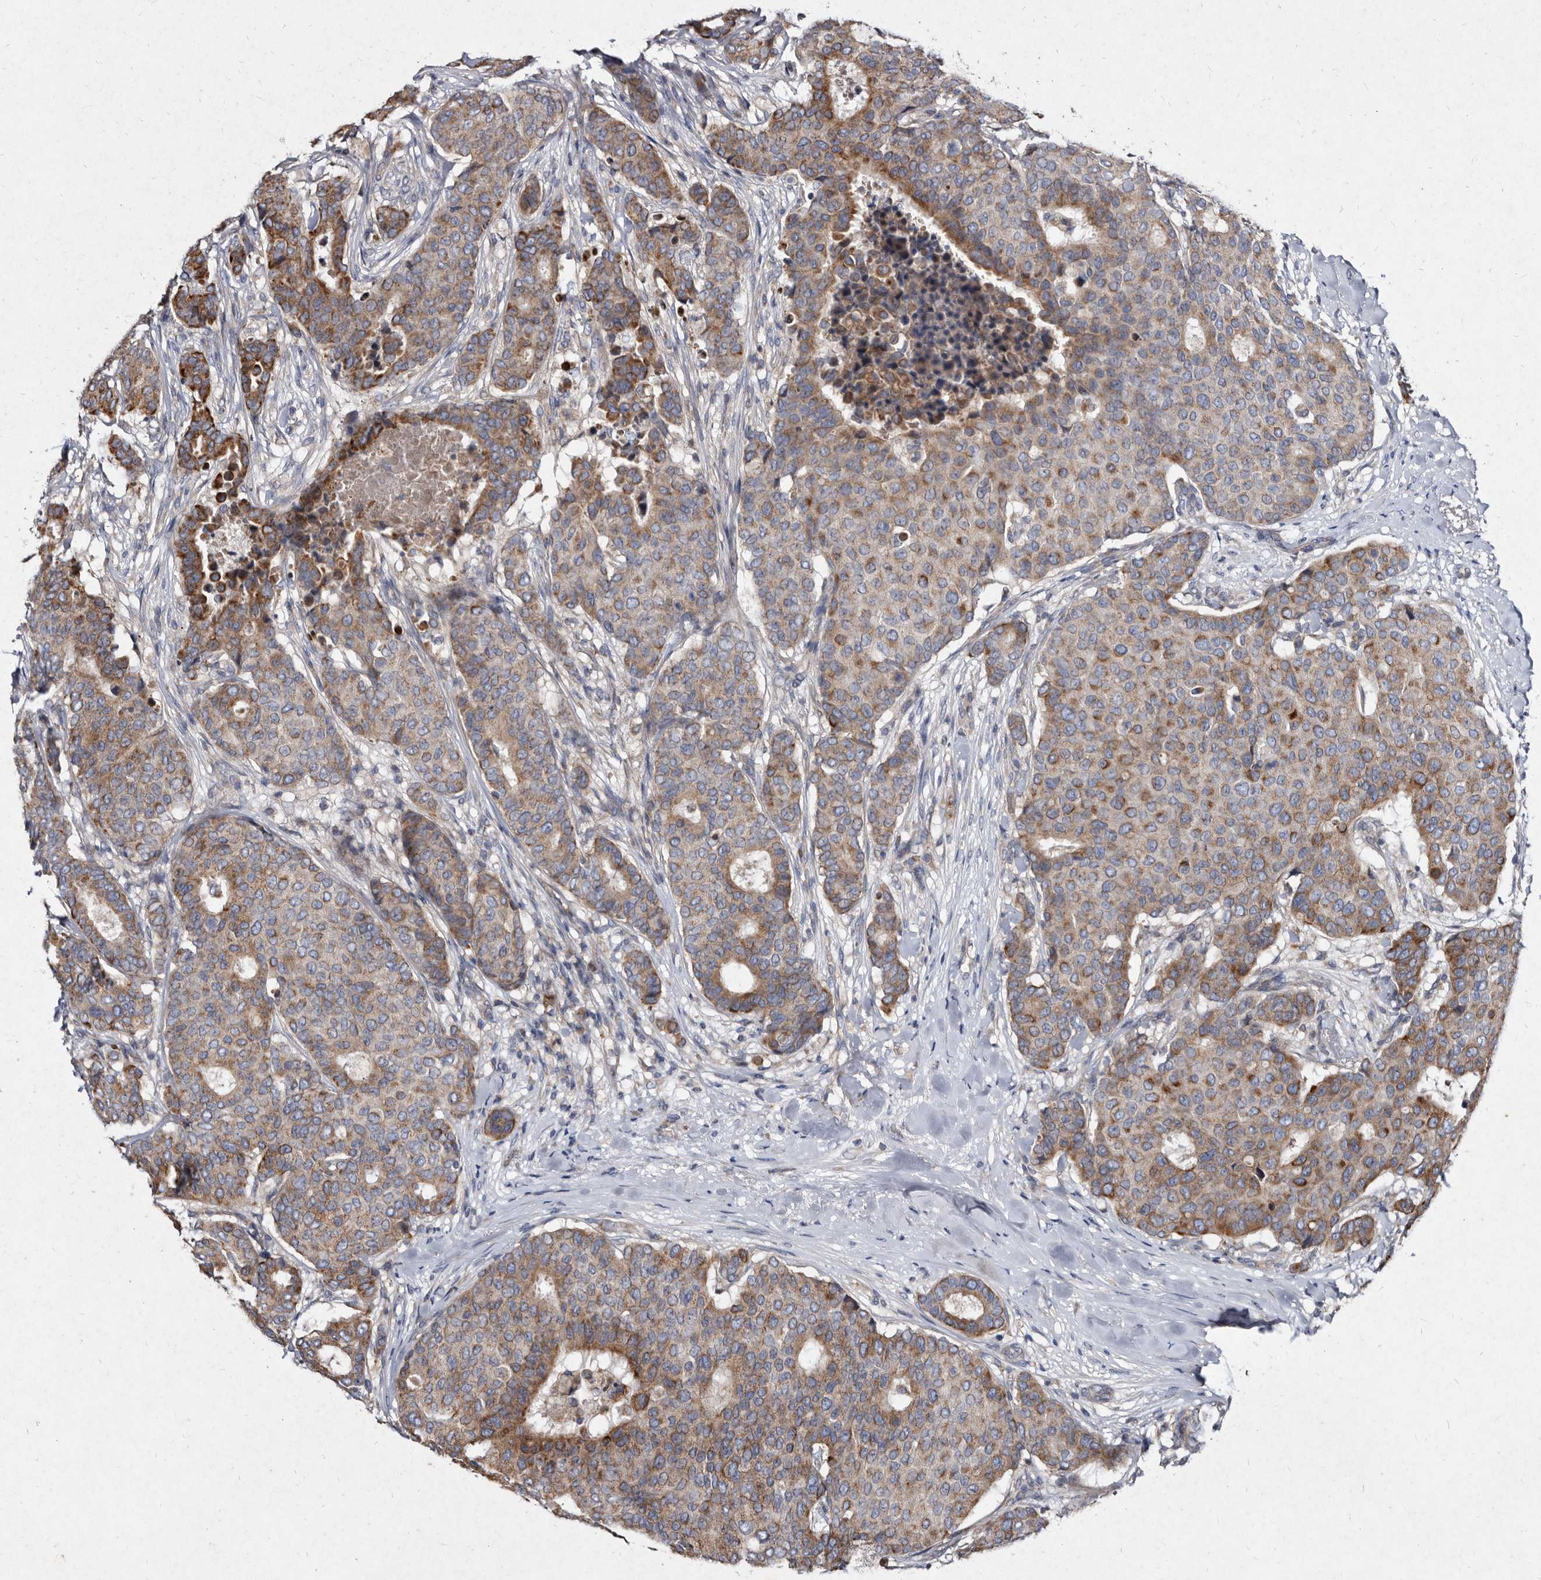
{"staining": {"intensity": "moderate", "quantity": ">75%", "location": "cytoplasmic/membranous"}, "tissue": "breast cancer", "cell_type": "Tumor cells", "image_type": "cancer", "snomed": [{"axis": "morphology", "description": "Duct carcinoma"}, {"axis": "topography", "description": "Breast"}], "caption": "Immunohistochemical staining of human breast cancer (intraductal carcinoma) displays moderate cytoplasmic/membranous protein staining in about >75% of tumor cells. Using DAB (3,3'-diaminobenzidine) (brown) and hematoxylin (blue) stains, captured at high magnification using brightfield microscopy.", "gene": "YPEL3", "patient": {"sex": "female", "age": 75}}